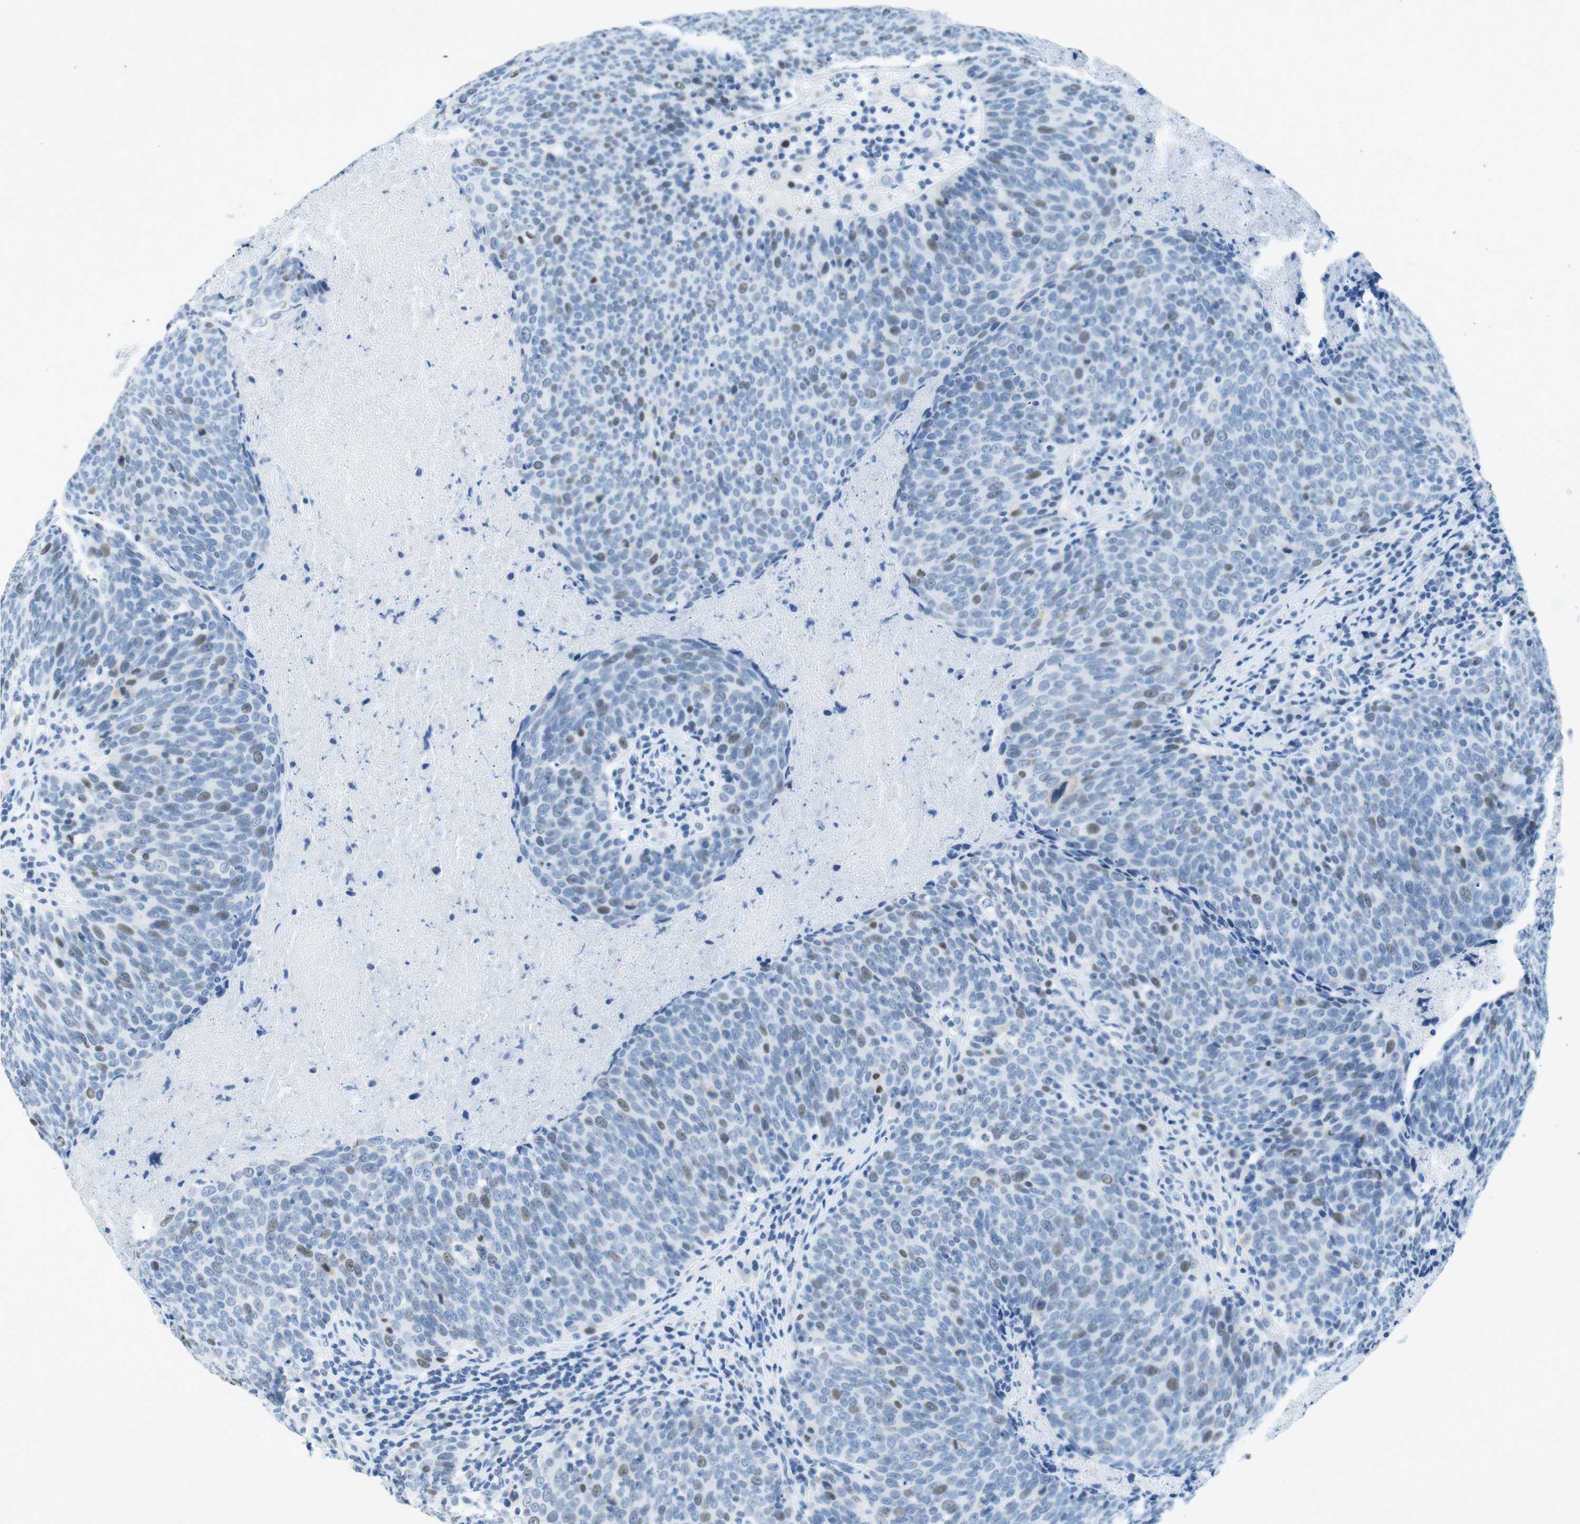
{"staining": {"intensity": "weak", "quantity": "<25%", "location": "nuclear"}, "tissue": "head and neck cancer", "cell_type": "Tumor cells", "image_type": "cancer", "snomed": [{"axis": "morphology", "description": "Squamous cell carcinoma, NOS"}, {"axis": "morphology", "description": "Squamous cell carcinoma, metastatic, NOS"}, {"axis": "topography", "description": "Lymph node"}, {"axis": "topography", "description": "Head-Neck"}], "caption": "High magnification brightfield microscopy of head and neck cancer stained with DAB (3,3'-diaminobenzidine) (brown) and counterstained with hematoxylin (blue): tumor cells show no significant expression.", "gene": "CTAG1B", "patient": {"sex": "male", "age": 62}}